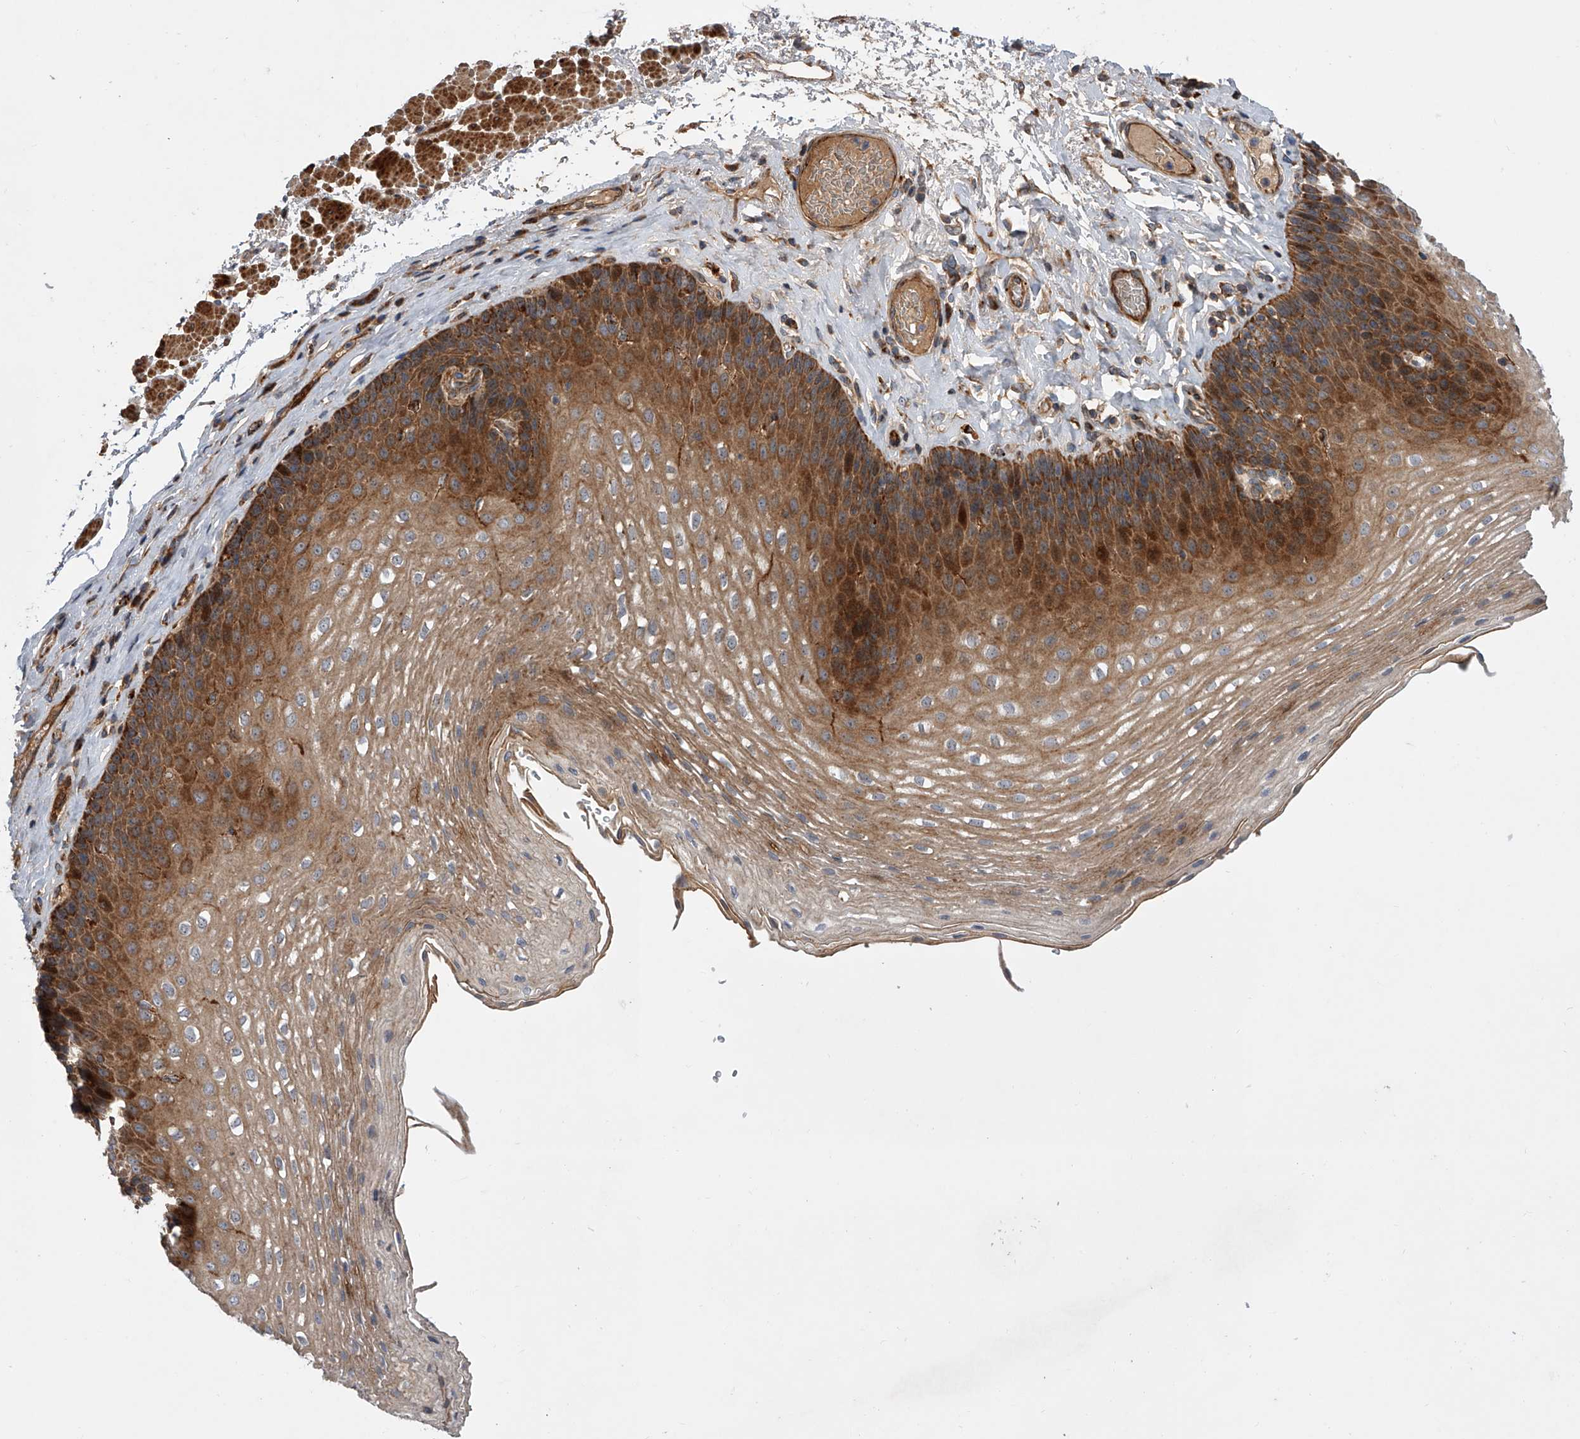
{"staining": {"intensity": "strong", "quantity": ">75%", "location": "cytoplasmic/membranous"}, "tissue": "esophagus", "cell_type": "Squamous epithelial cells", "image_type": "normal", "snomed": [{"axis": "morphology", "description": "Normal tissue, NOS"}, {"axis": "topography", "description": "Esophagus"}], "caption": "Brown immunohistochemical staining in normal esophagus exhibits strong cytoplasmic/membranous expression in about >75% of squamous epithelial cells.", "gene": "USP47", "patient": {"sex": "female", "age": 66}}